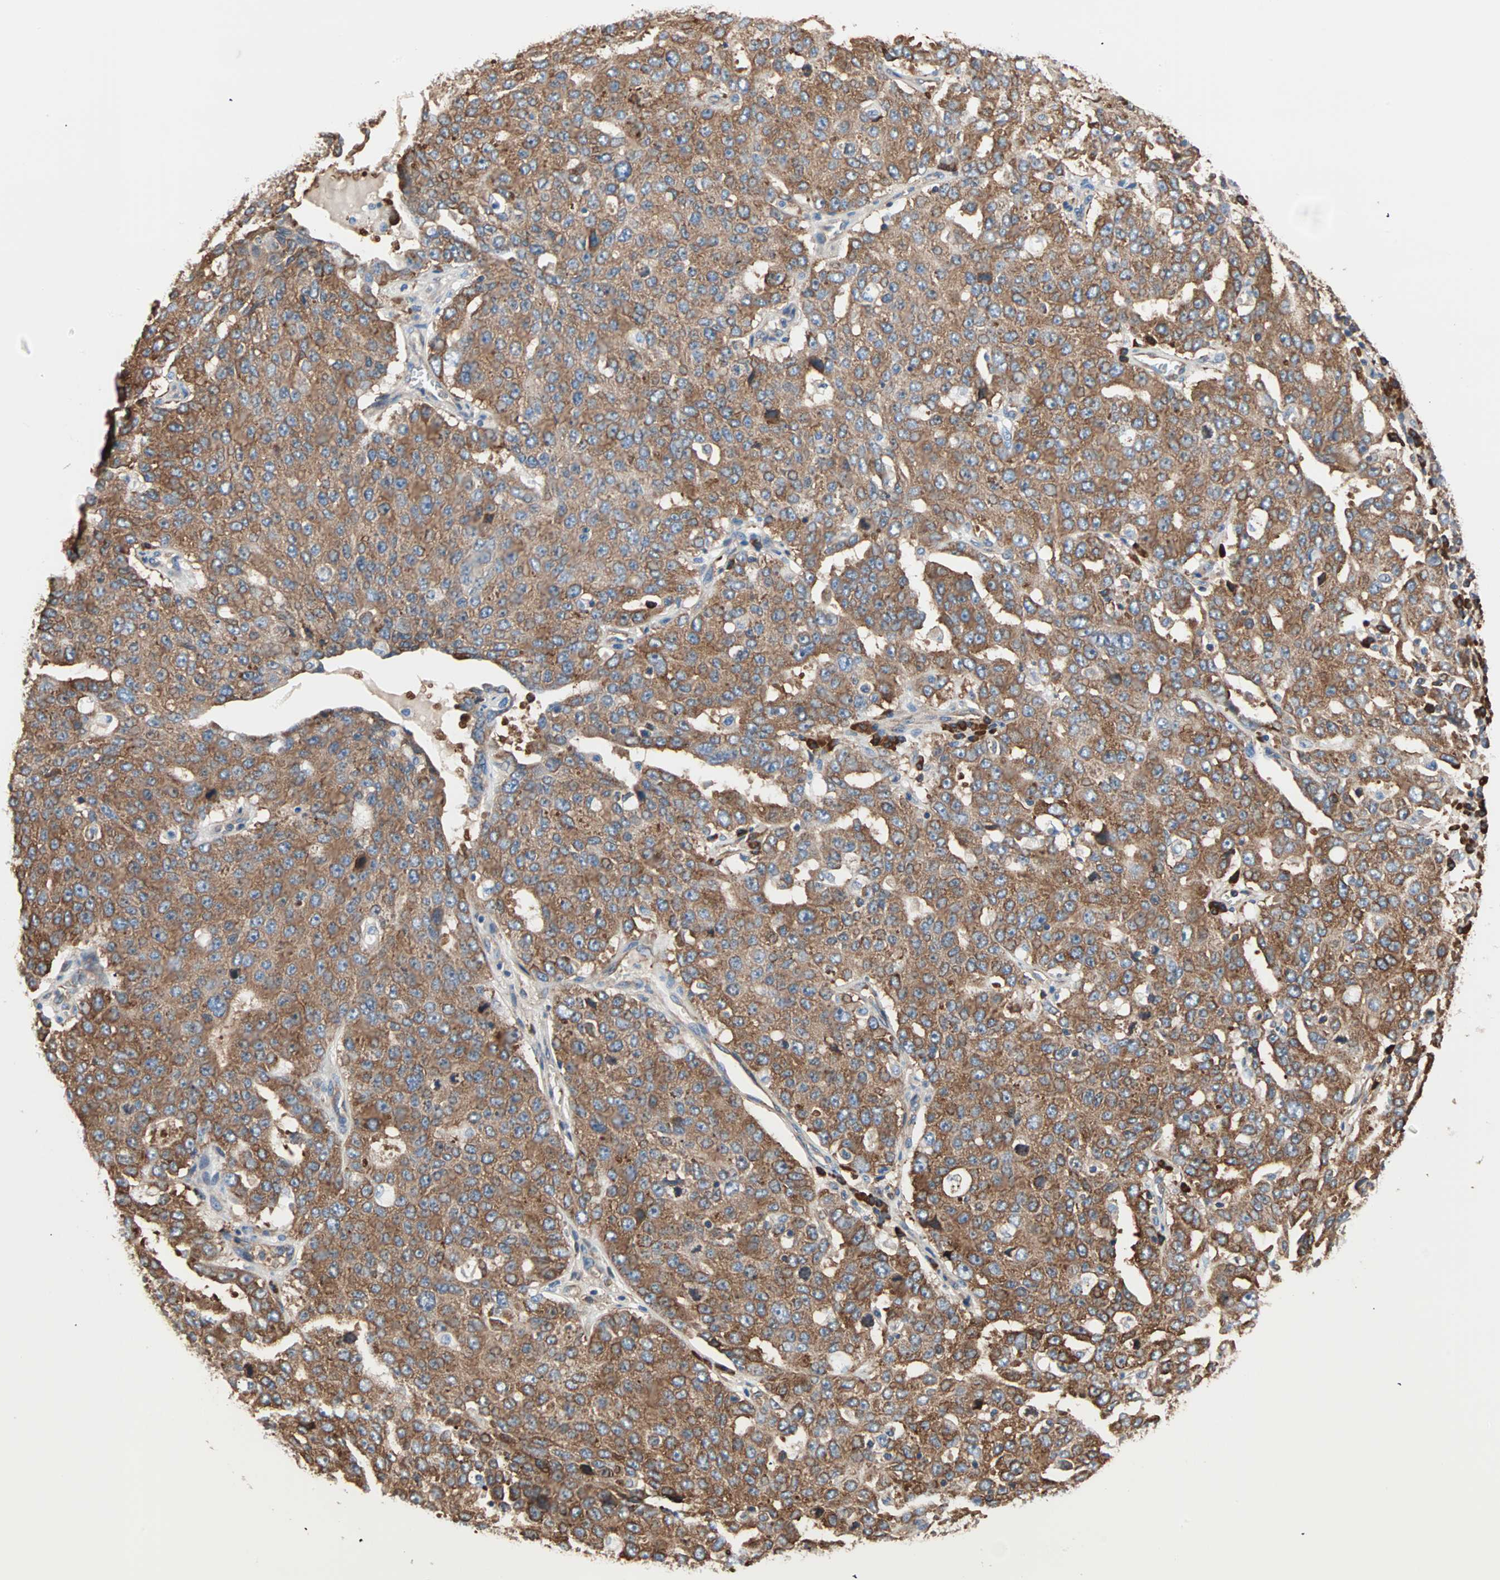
{"staining": {"intensity": "strong", "quantity": ">75%", "location": "cytoplasmic/membranous"}, "tissue": "ovarian cancer", "cell_type": "Tumor cells", "image_type": "cancer", "snomed": [{"axis": "morphology", "description": "Carcinoma, endometroid"}, {"axis": "topography", "description": "Ovary"}], "caption": "Protein staining displays strong cytoplasmic/membranous staining in about >75% of tumor cells in ovarian cancer (endometroid carcinoma).", "gene": "EEF2", "patient": {"sex": "female", "age": 62}}